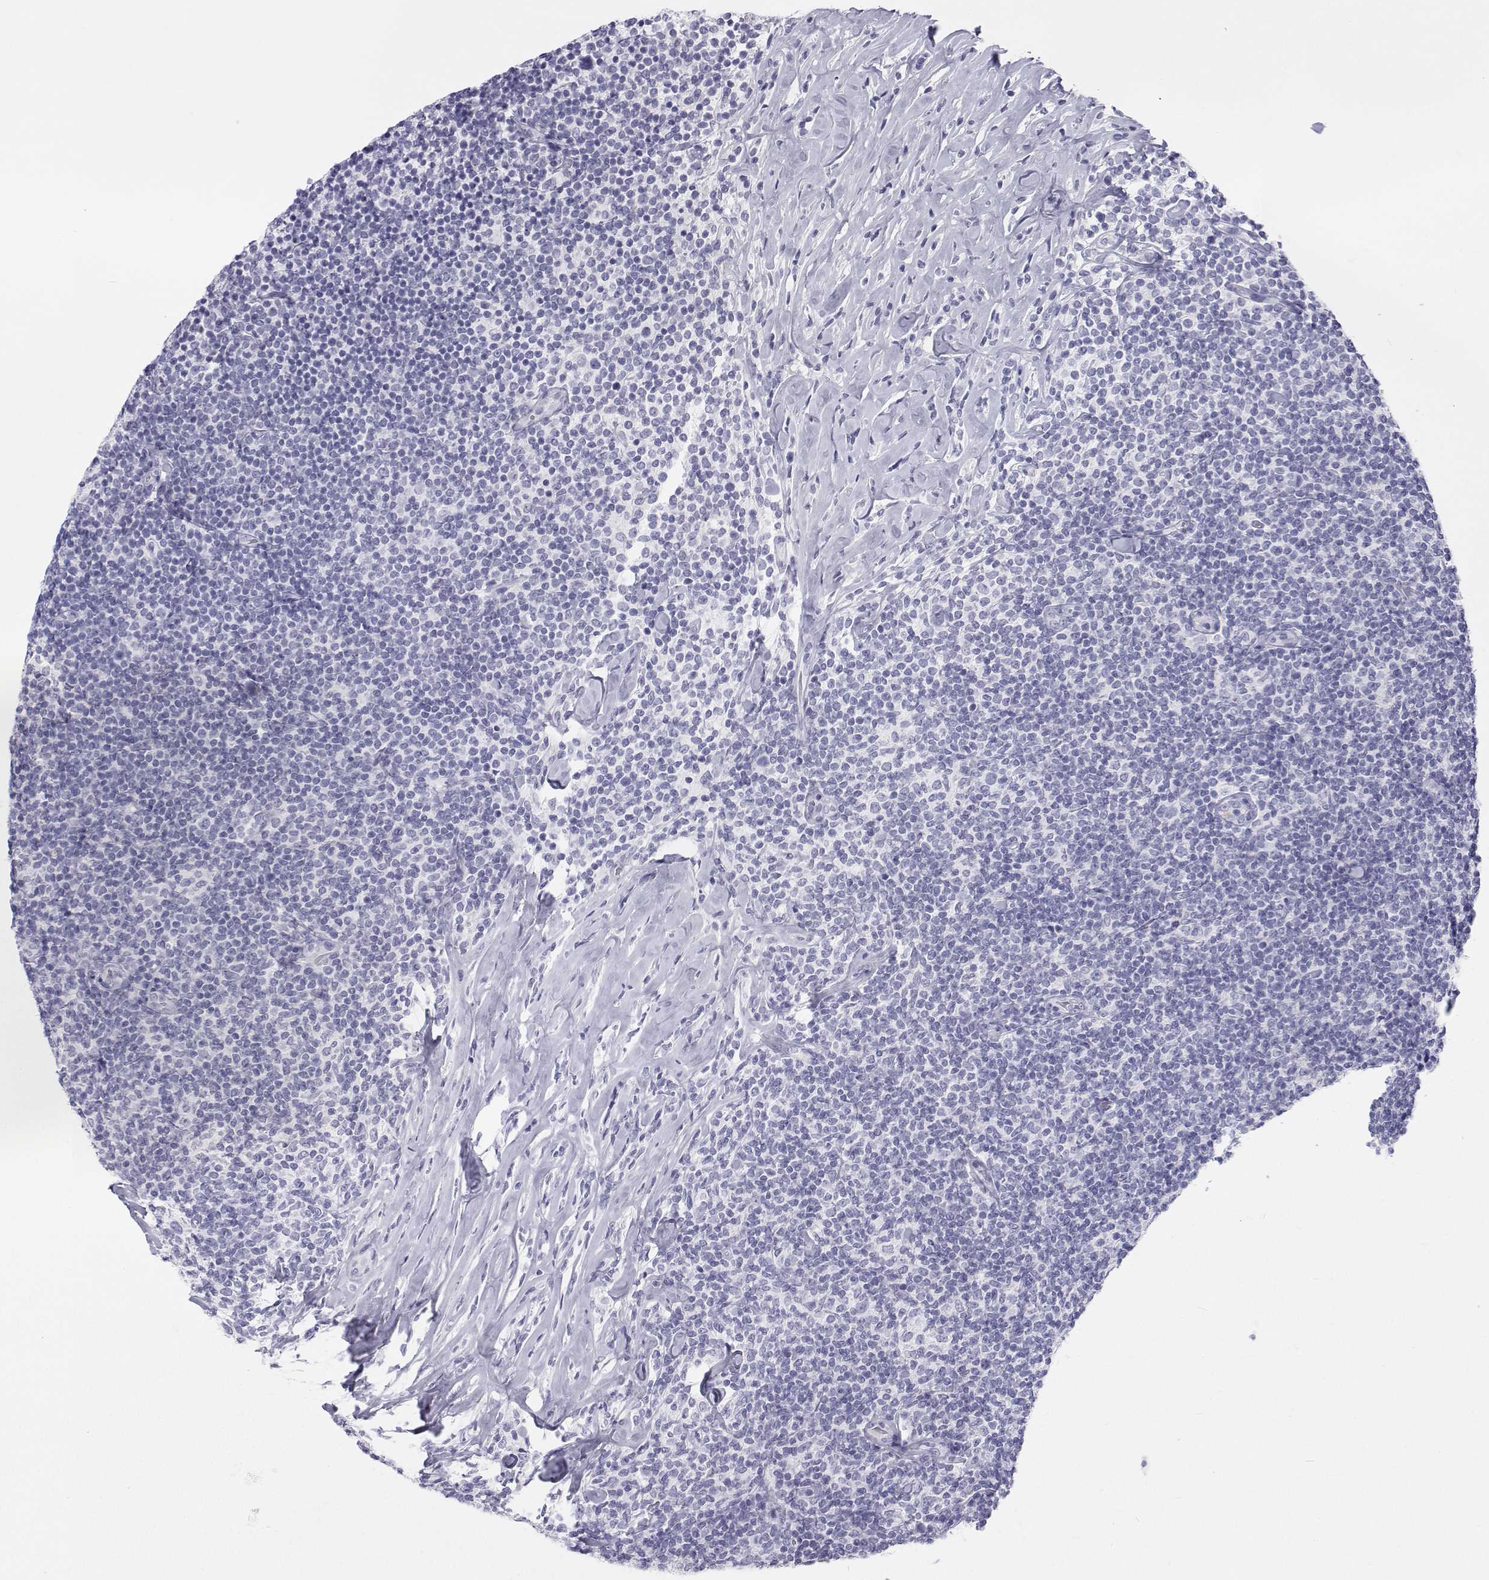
{"staining": {"intensity": "negative", "quantity": "none", "location": "none"}, "tissue": "lymphoma", "cell_type": "Tumor cells", "image_type": "cancer", "snomed": [{"axis": "morphology", "description": "Malignant lymphoma, non-Hodgkin's type, Low grade"}, {"axis": "topography", "description": "Lymph node"}], "caption": "Photomicrograph shows no protein expression in tumor cells of lymphoma tissue.", "gene": "SFTPB", "patient": {"sex": "female", "age": 56}}